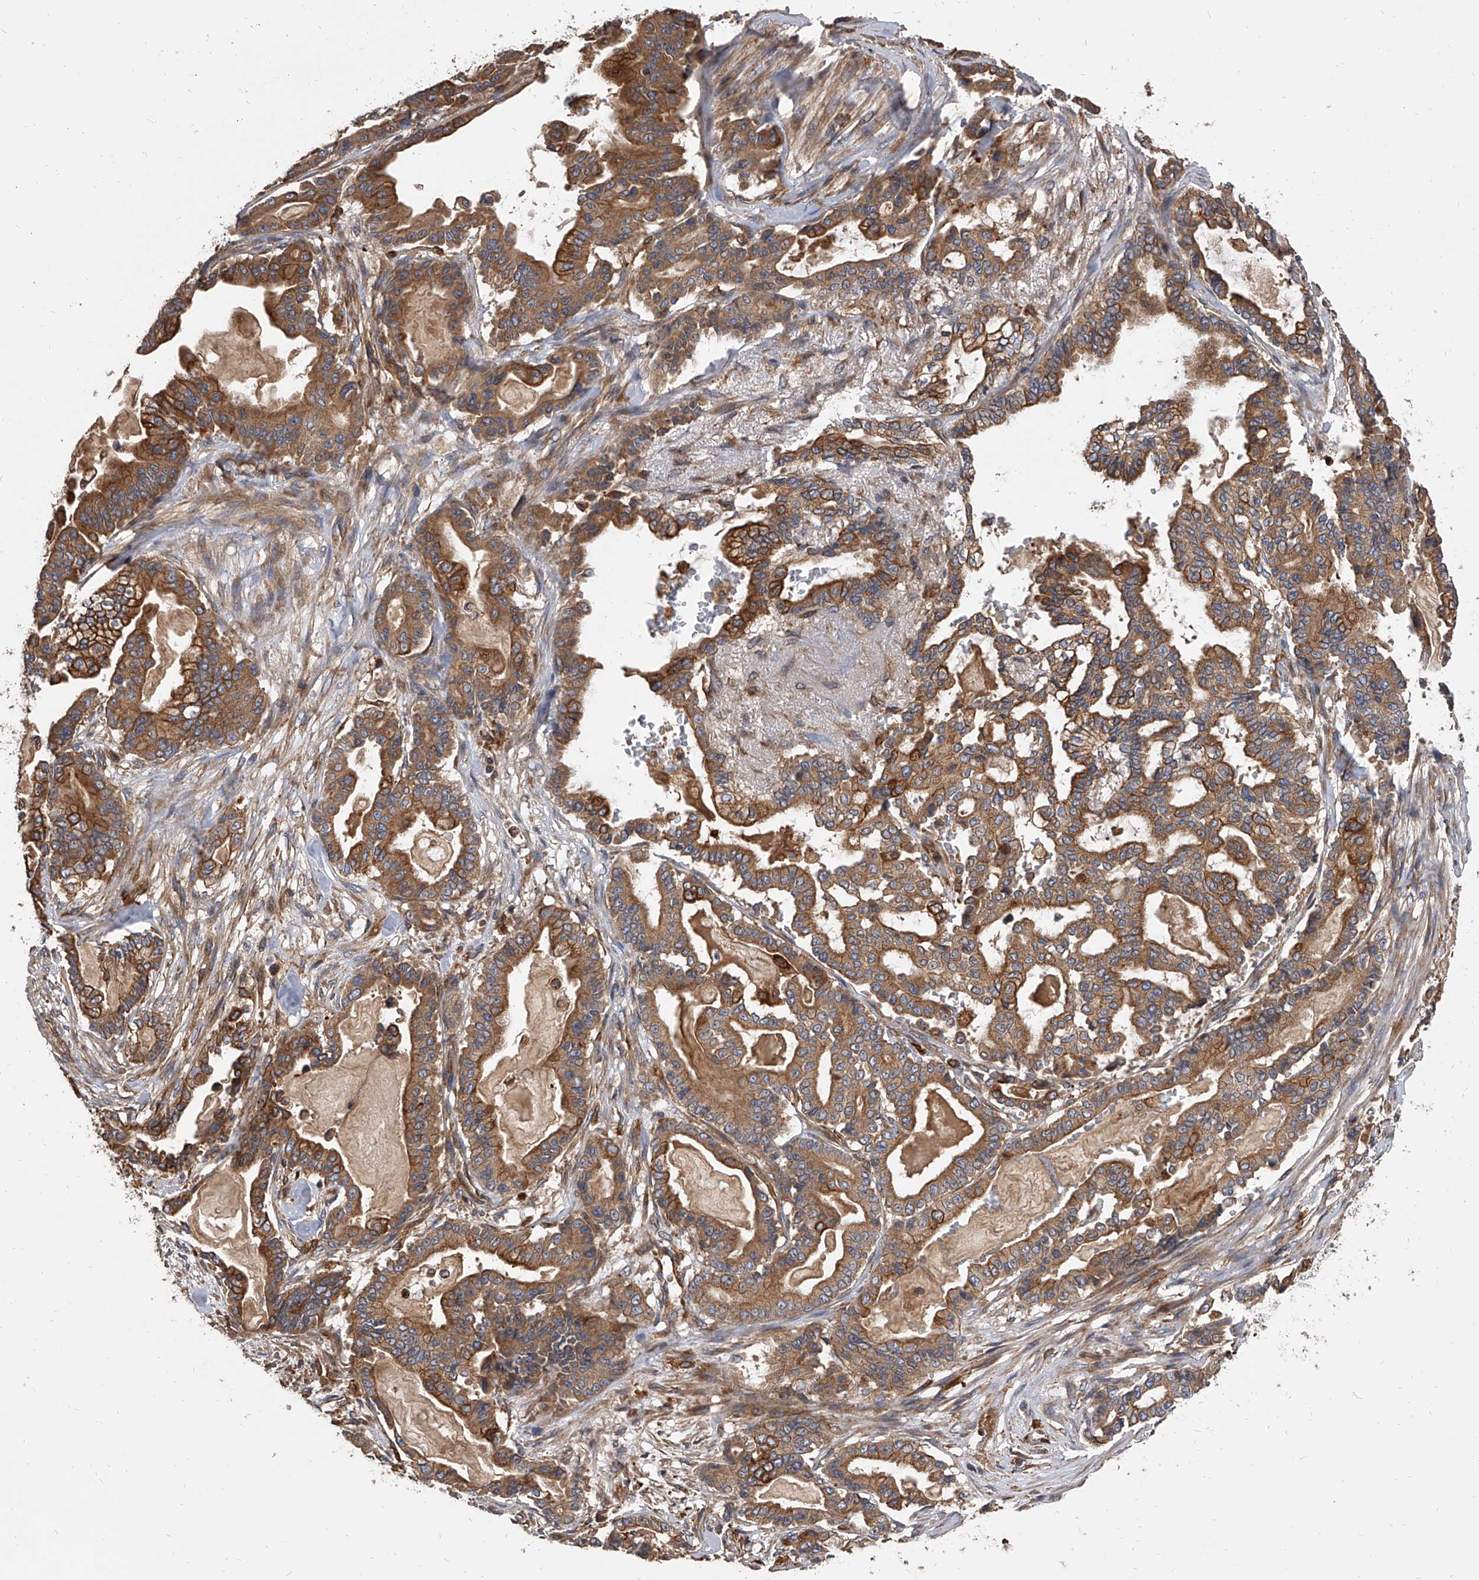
{"staining": {"intensity": "moderate", "quantity": ">75%", "location": "cytoplasmic/membranous"}, "tissue": "pancreatic cancer", "cell_type": "Tumor cells", "image_type": "cancer", "snomed": [{"axis": "morphology", "description": "Adenocarcinoma, NOS"}, {"axis": "topography", "description": "Pancreas"}], "caption": "An IHC image of neoplastic tissue is shown. Protein staining in brown highlights moderate cytoplasmic/membranous positivity in pancreatic cancer within tumor cells.", "gene": "EXOC4", "patient": {"sex": "male", "age": 63}}